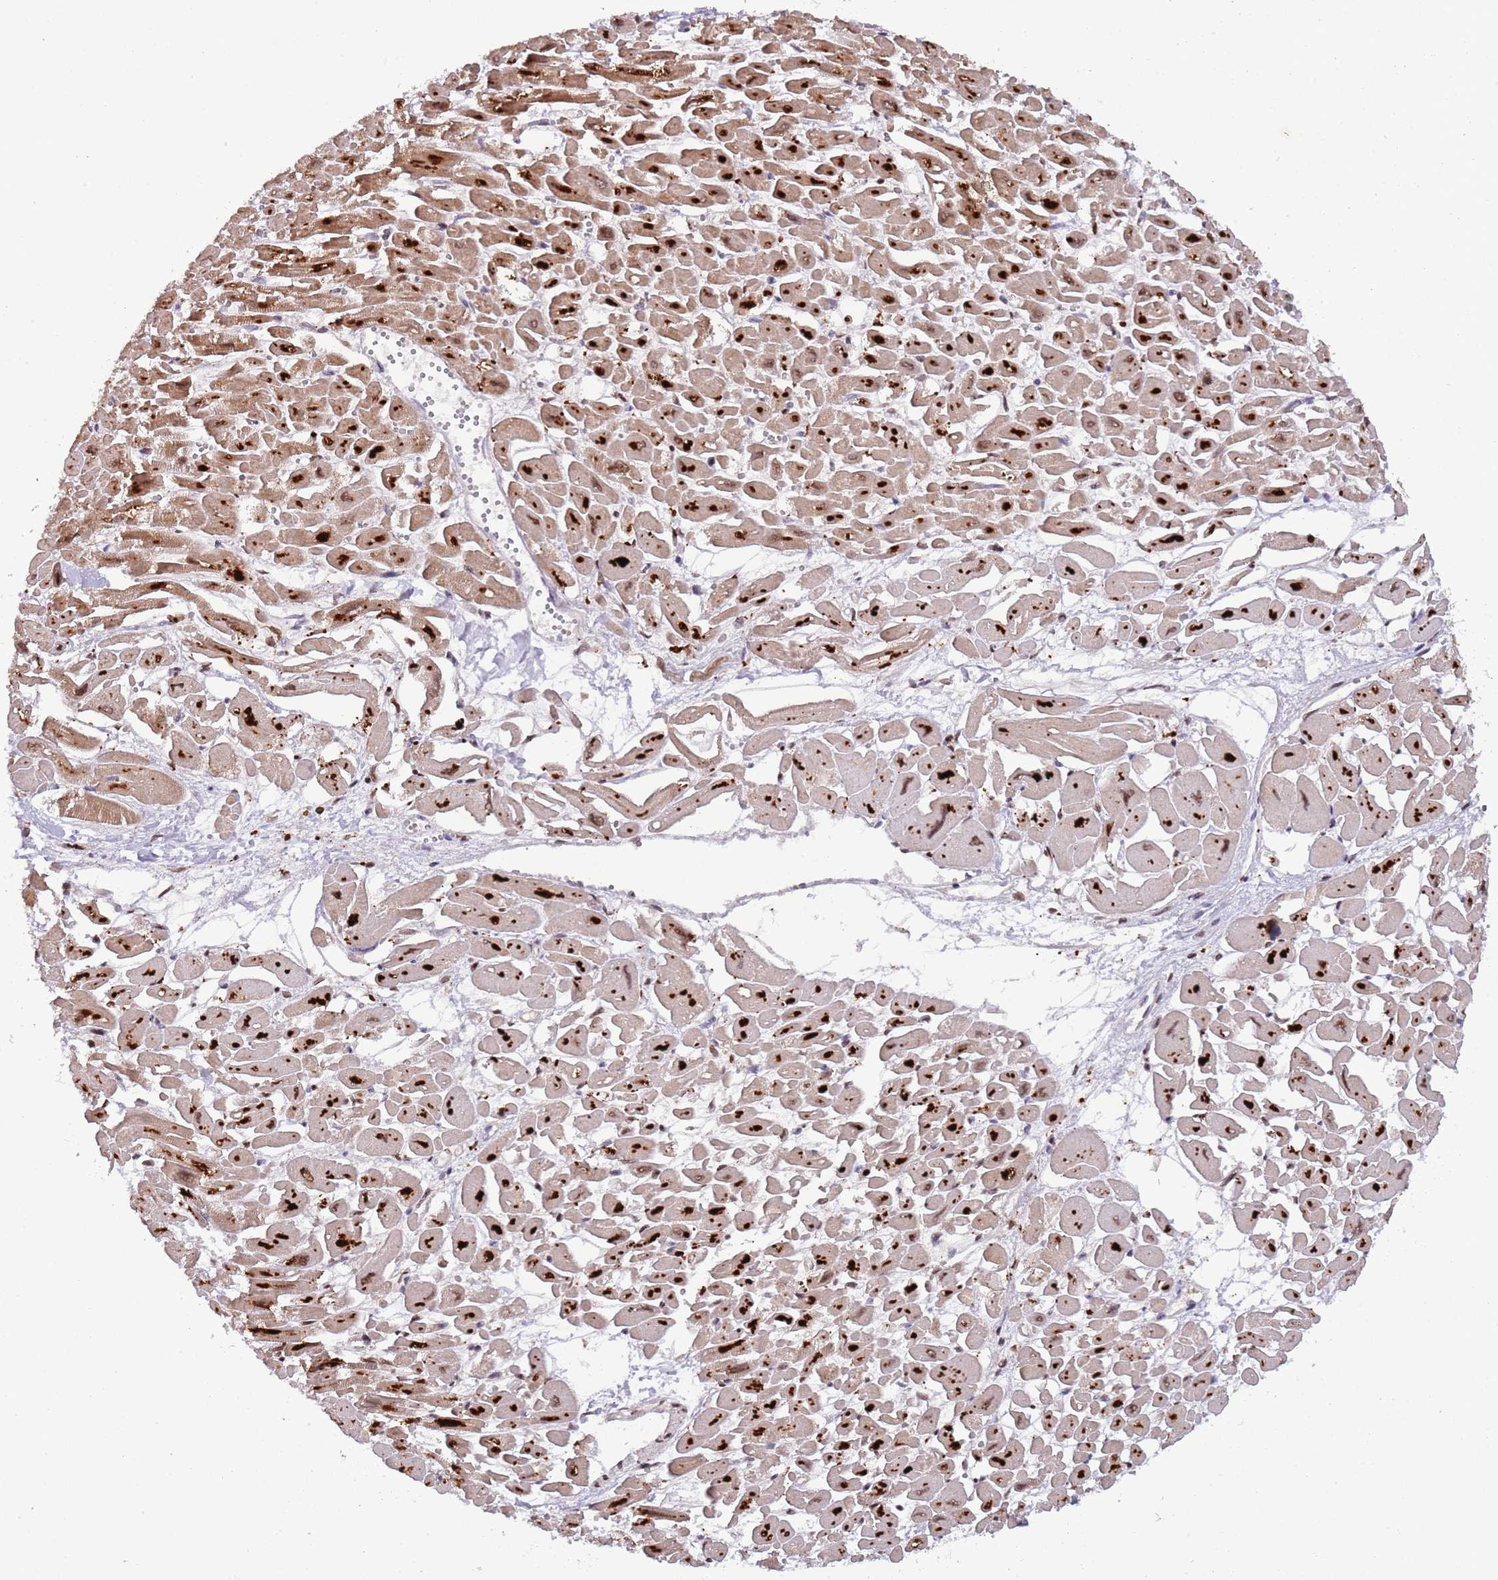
{"staining": {"intensity": "strong", "quantity": ">75%", "location": "cytoplasmic/membranous"}, "tissue": "heart muscle", "cell_type": "Cardiomyocytes", "image_type": "normal", "snomed": [{"axis": "morphology", "description": "Normal tissue, NOS"}, {"axis": "topography", "description": "Heart"}], "caption": "Protein staining of normal heart muscle reveals strong cytoplasmic/membranous positivity in approximately >75% of cardiomyocytes. (IHC, brightfield microscopy, high magnification).", "gene": "TRIM27", "patient": {"sex": "male", "age": 54}}